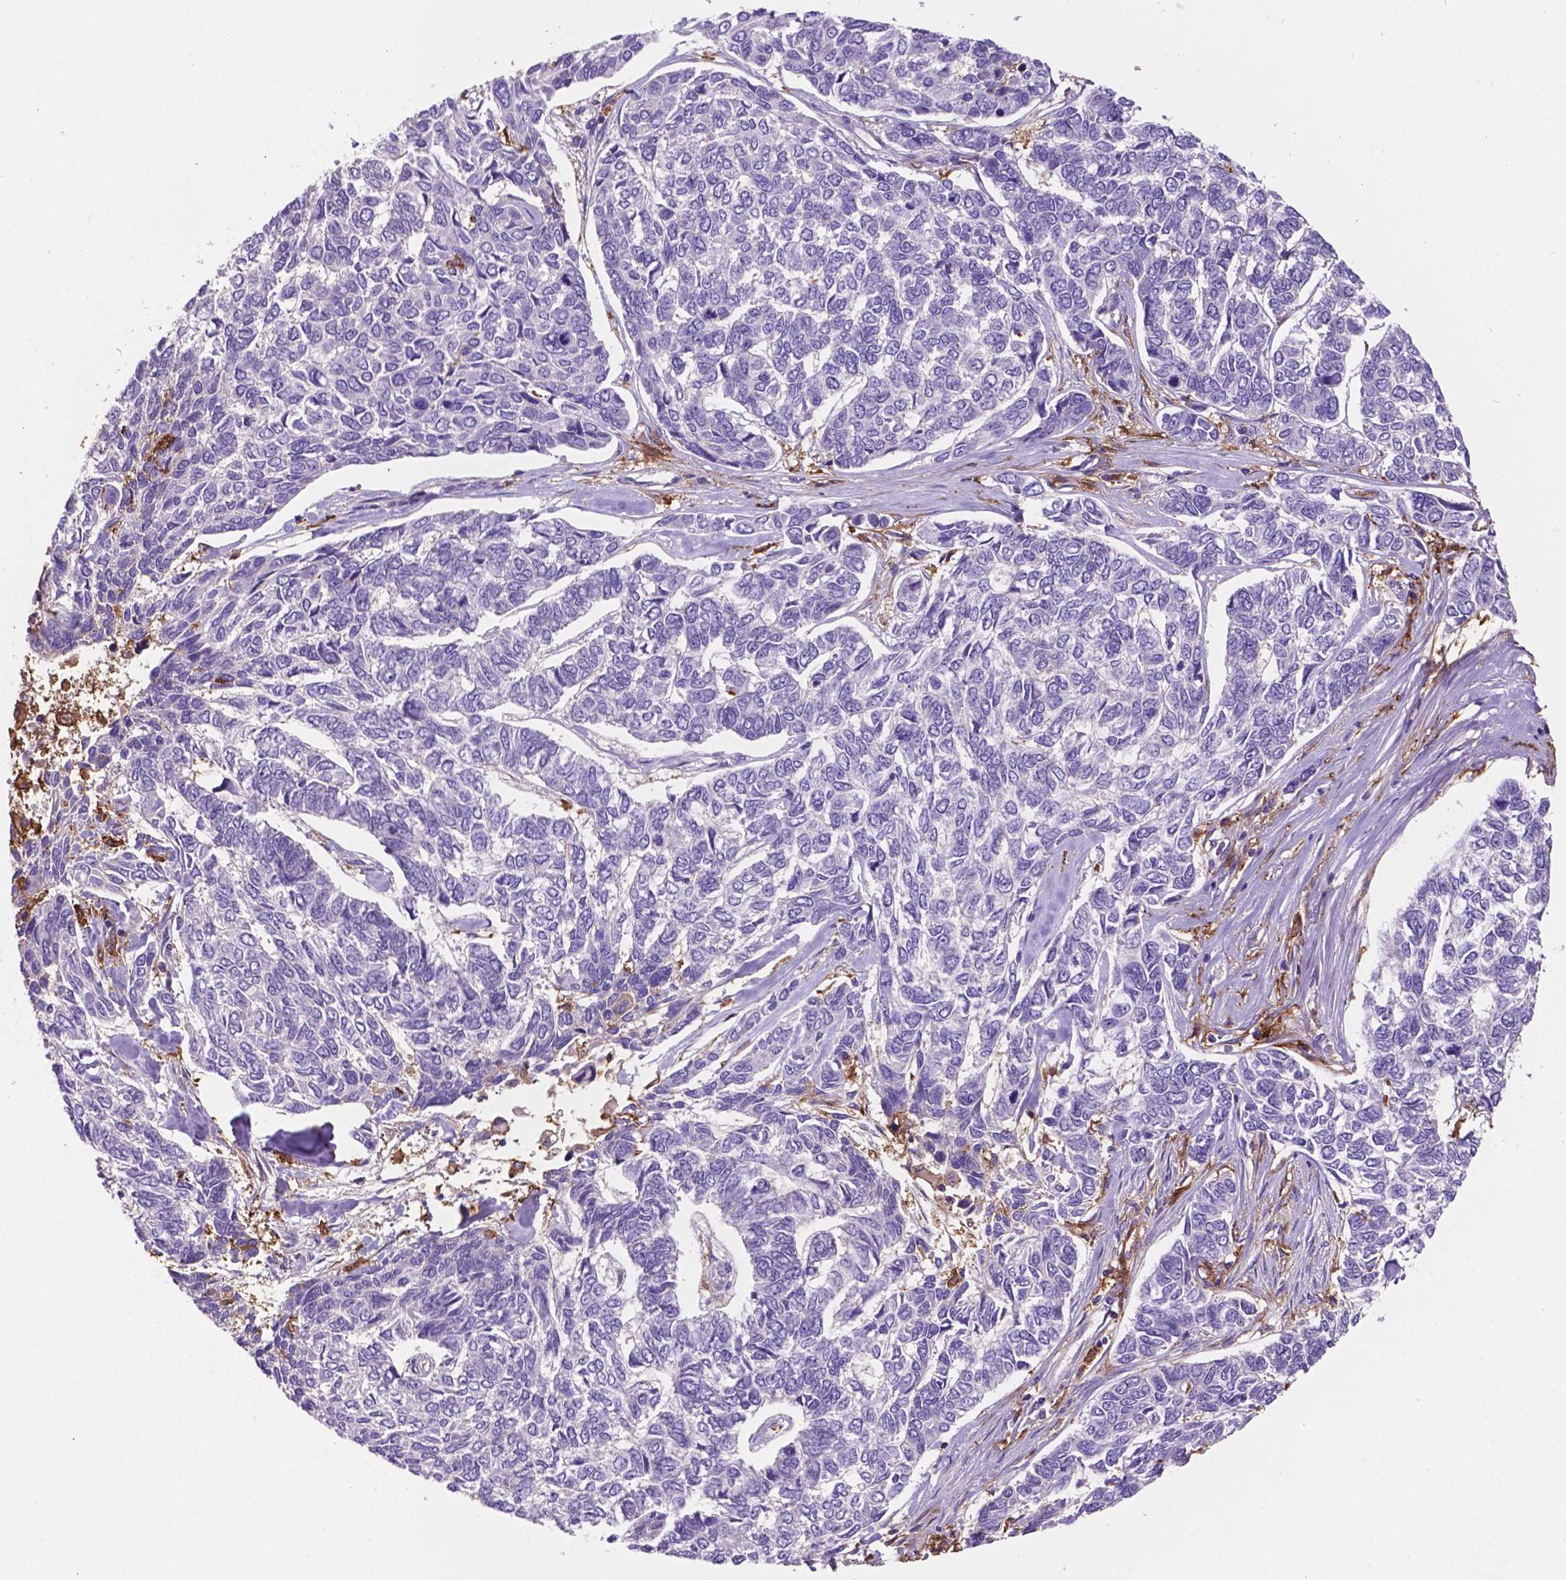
{"staining": {"intensity": "negative", "quantity": "none", "location": "none"}, "tissue": "skin cancer", "cell_type": "Tumor cells", "image_type": "cancer", "snomed": [{"axis": "morphology", "description": "Basal cell carcinoma"}, {"axis": "topography", "description": "Skin"}], "caption": "Histopathology image shows no significant protein positivity in tumor cells of basal cell carcinoma (skin).", "gene": "MKRN2OS", "patient": {"sex": "female", "age": 65}}